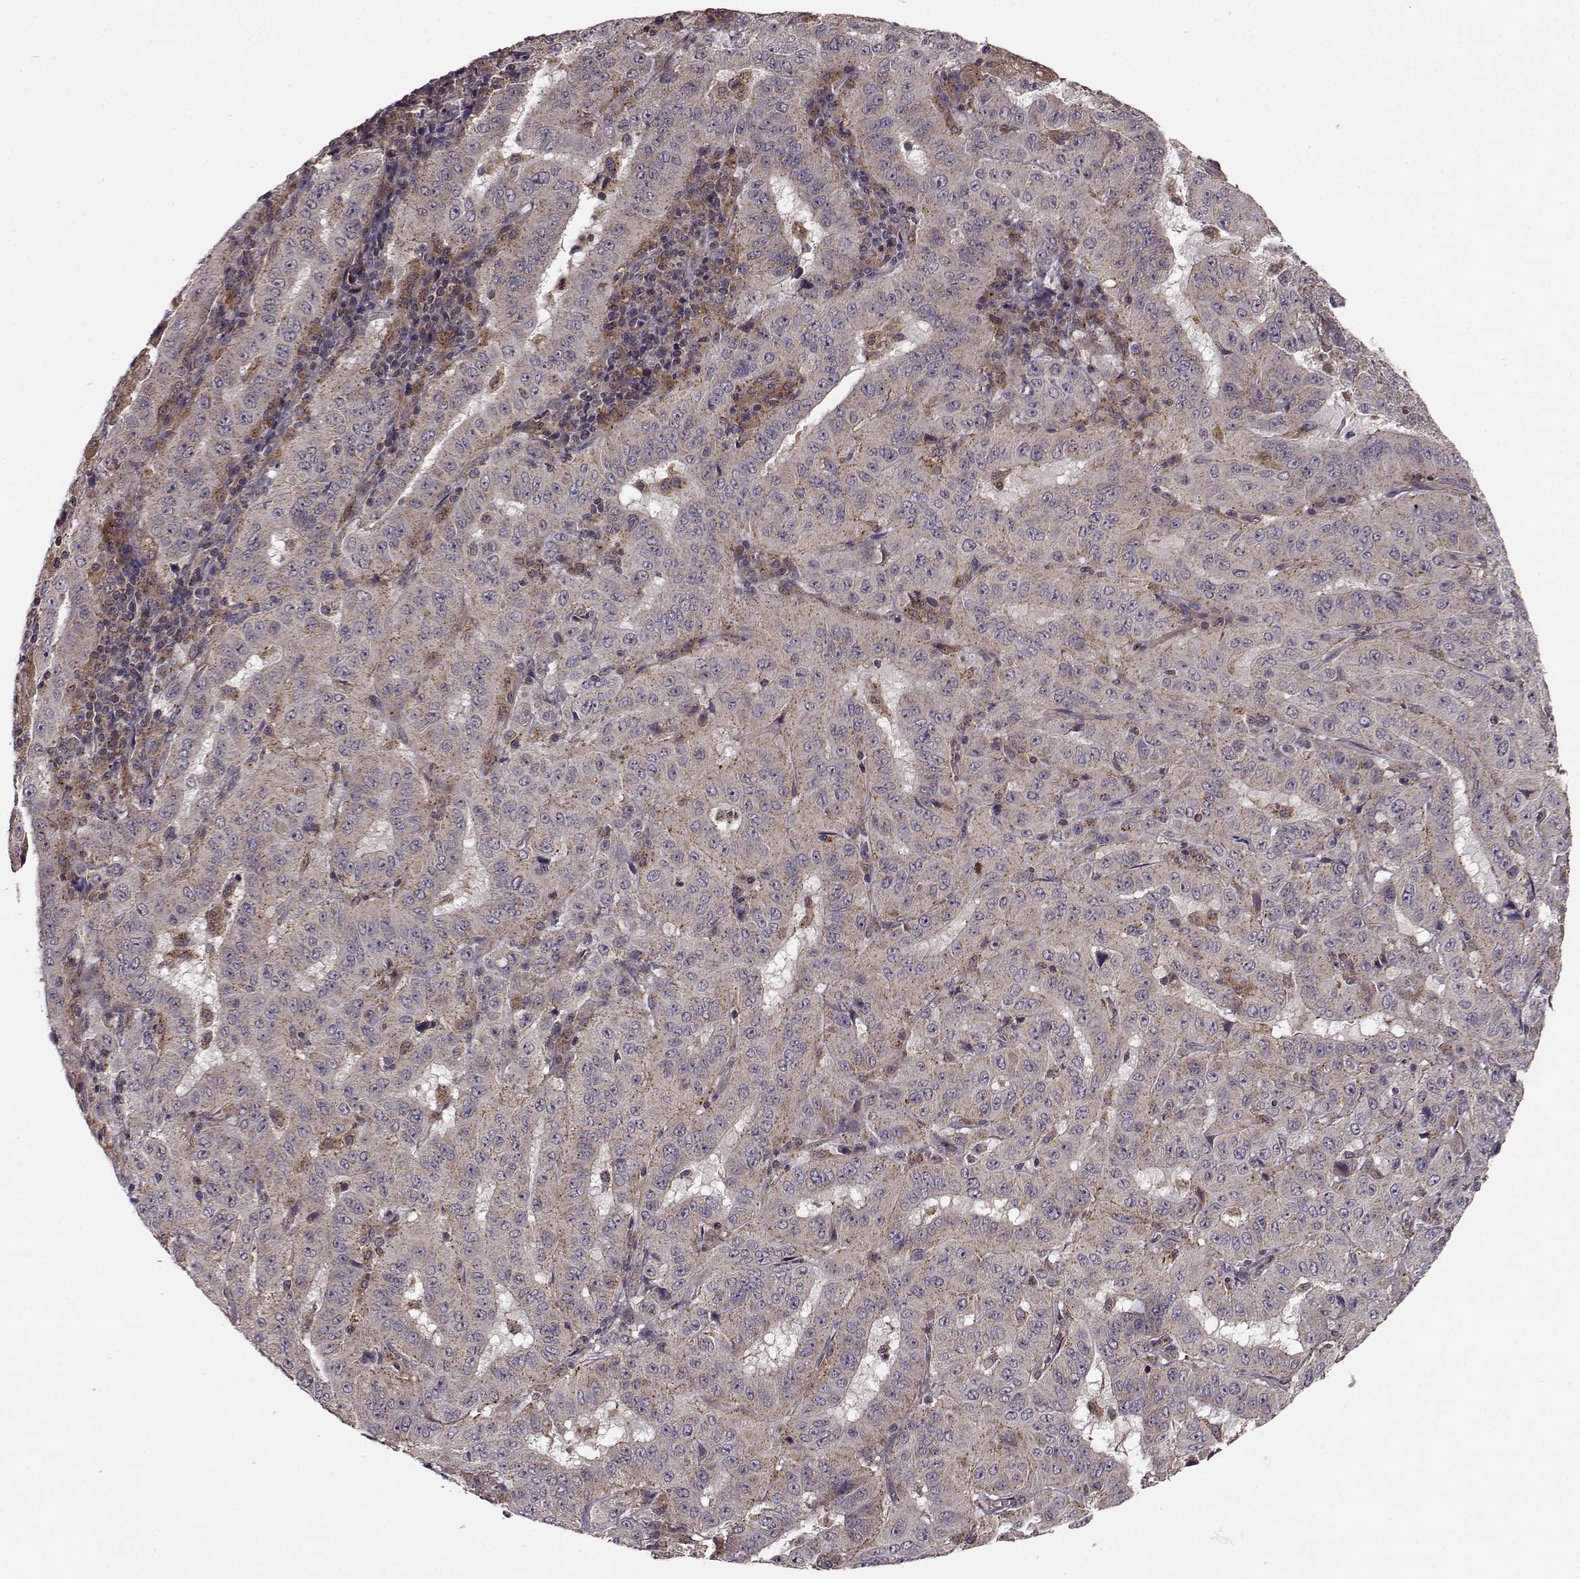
{"staining": {"intensity": "weak", "quantity": ">75%", "location": "cytoplasmic/membranous"}, "tissue": "pancreatic cancer", "cell_type": "Tumor cells", "image_type": "cancer", "snomed": [{"axis": "morphology", "description": "Adenocarcinoma, NOS"}, {"axis": "topography", "description": "Pancreas"}], "caption": "Pancreatic cancer (adenocarcinoma) was stained to show a protein in brown. There is low levels of weak cytoplasmic/membranous positivity in approximately >75% of tumor cells.", "gene": "FNIP2", "patient": {"sex": "male", "age": 63}}